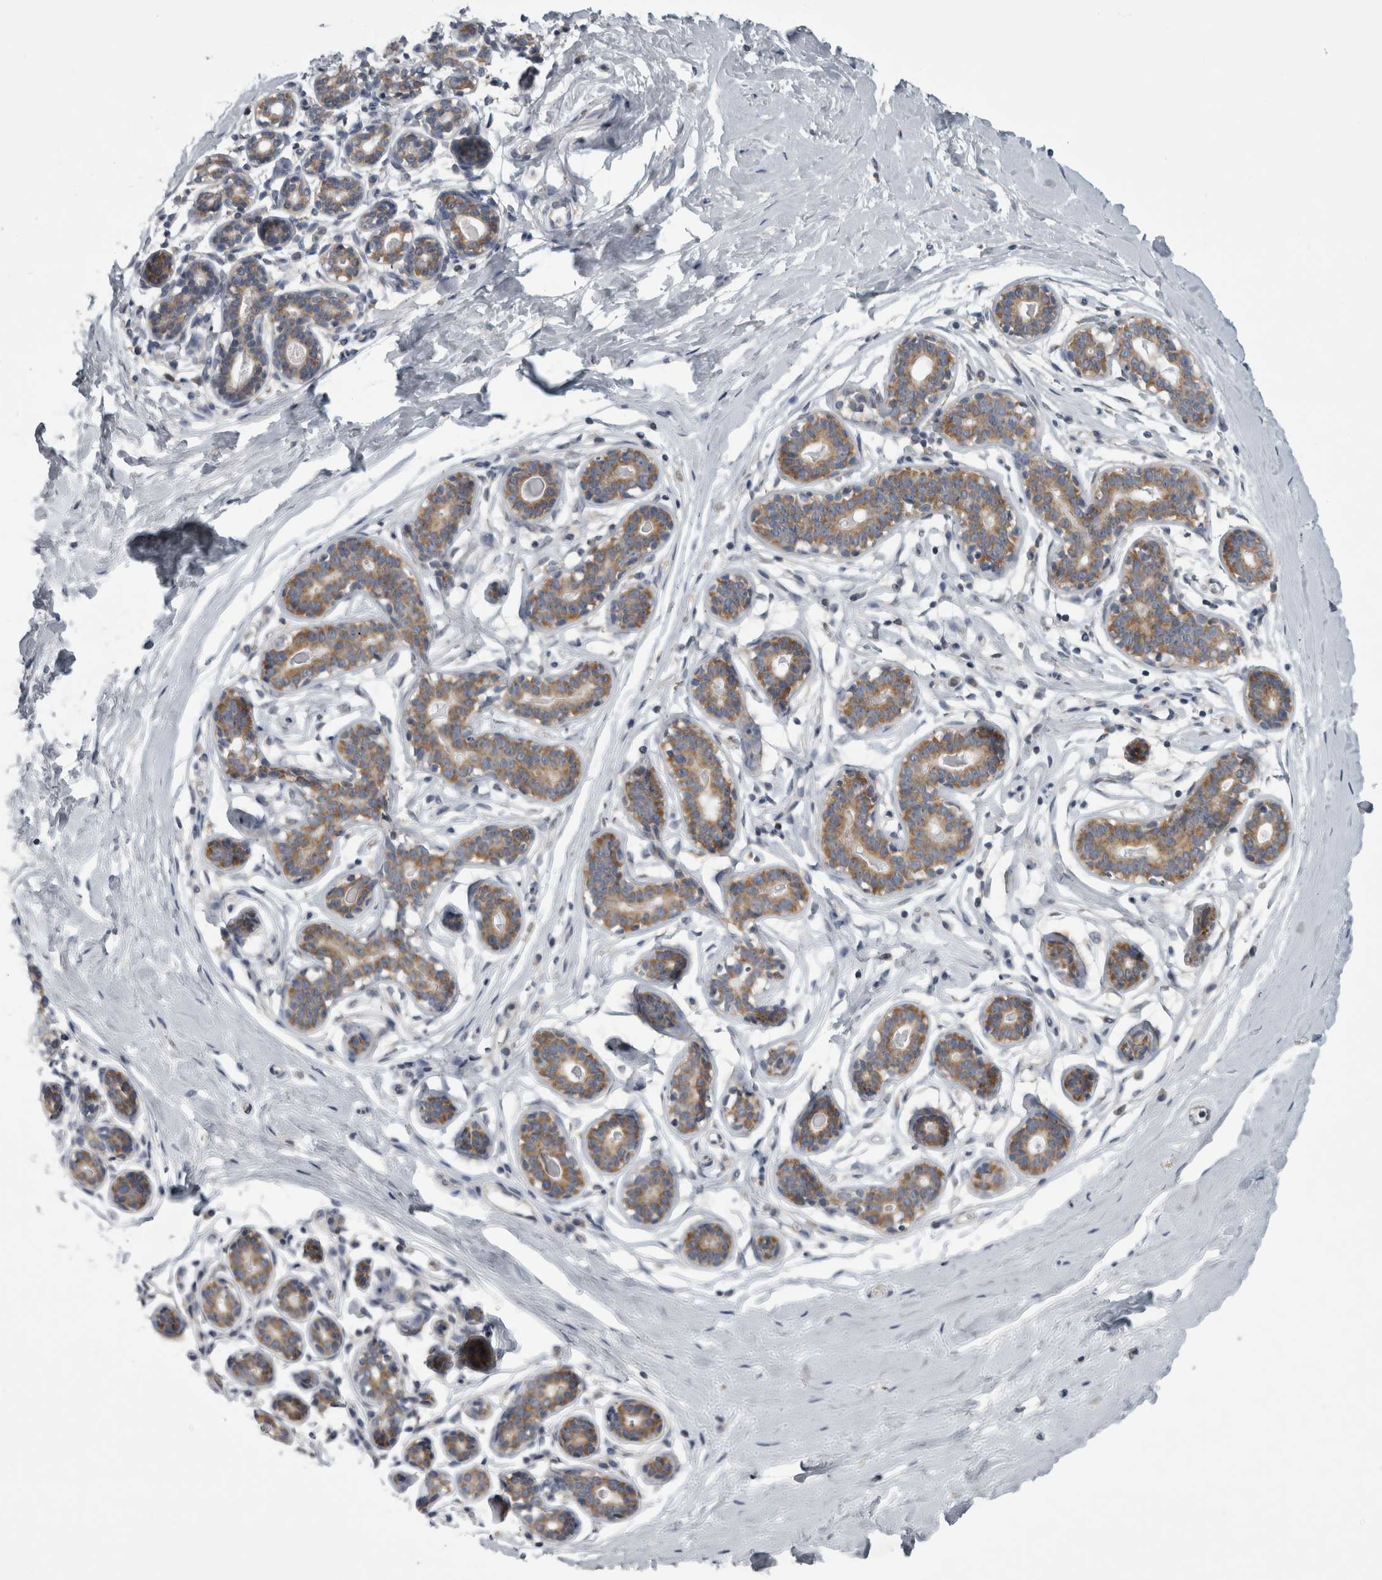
{"staining": {"intensity": "negative", "quantity": "none", "location": "none"}, "tissue": "breast", "cell_type": "Adipocytes", "image_type": "normal", "snomed": [{"axis": "morphology", "description": "Normal tissue, NOS"}, {"axis": "topography", "description": "Breast"}], "caption": "Immunohistochemistry (IHC) image of normal breast stained for a protein (brown), which exhibits no positivity in adipocytes.", "gene": "PRRC2C", "patient": {"sex": "female", "age": 23}}